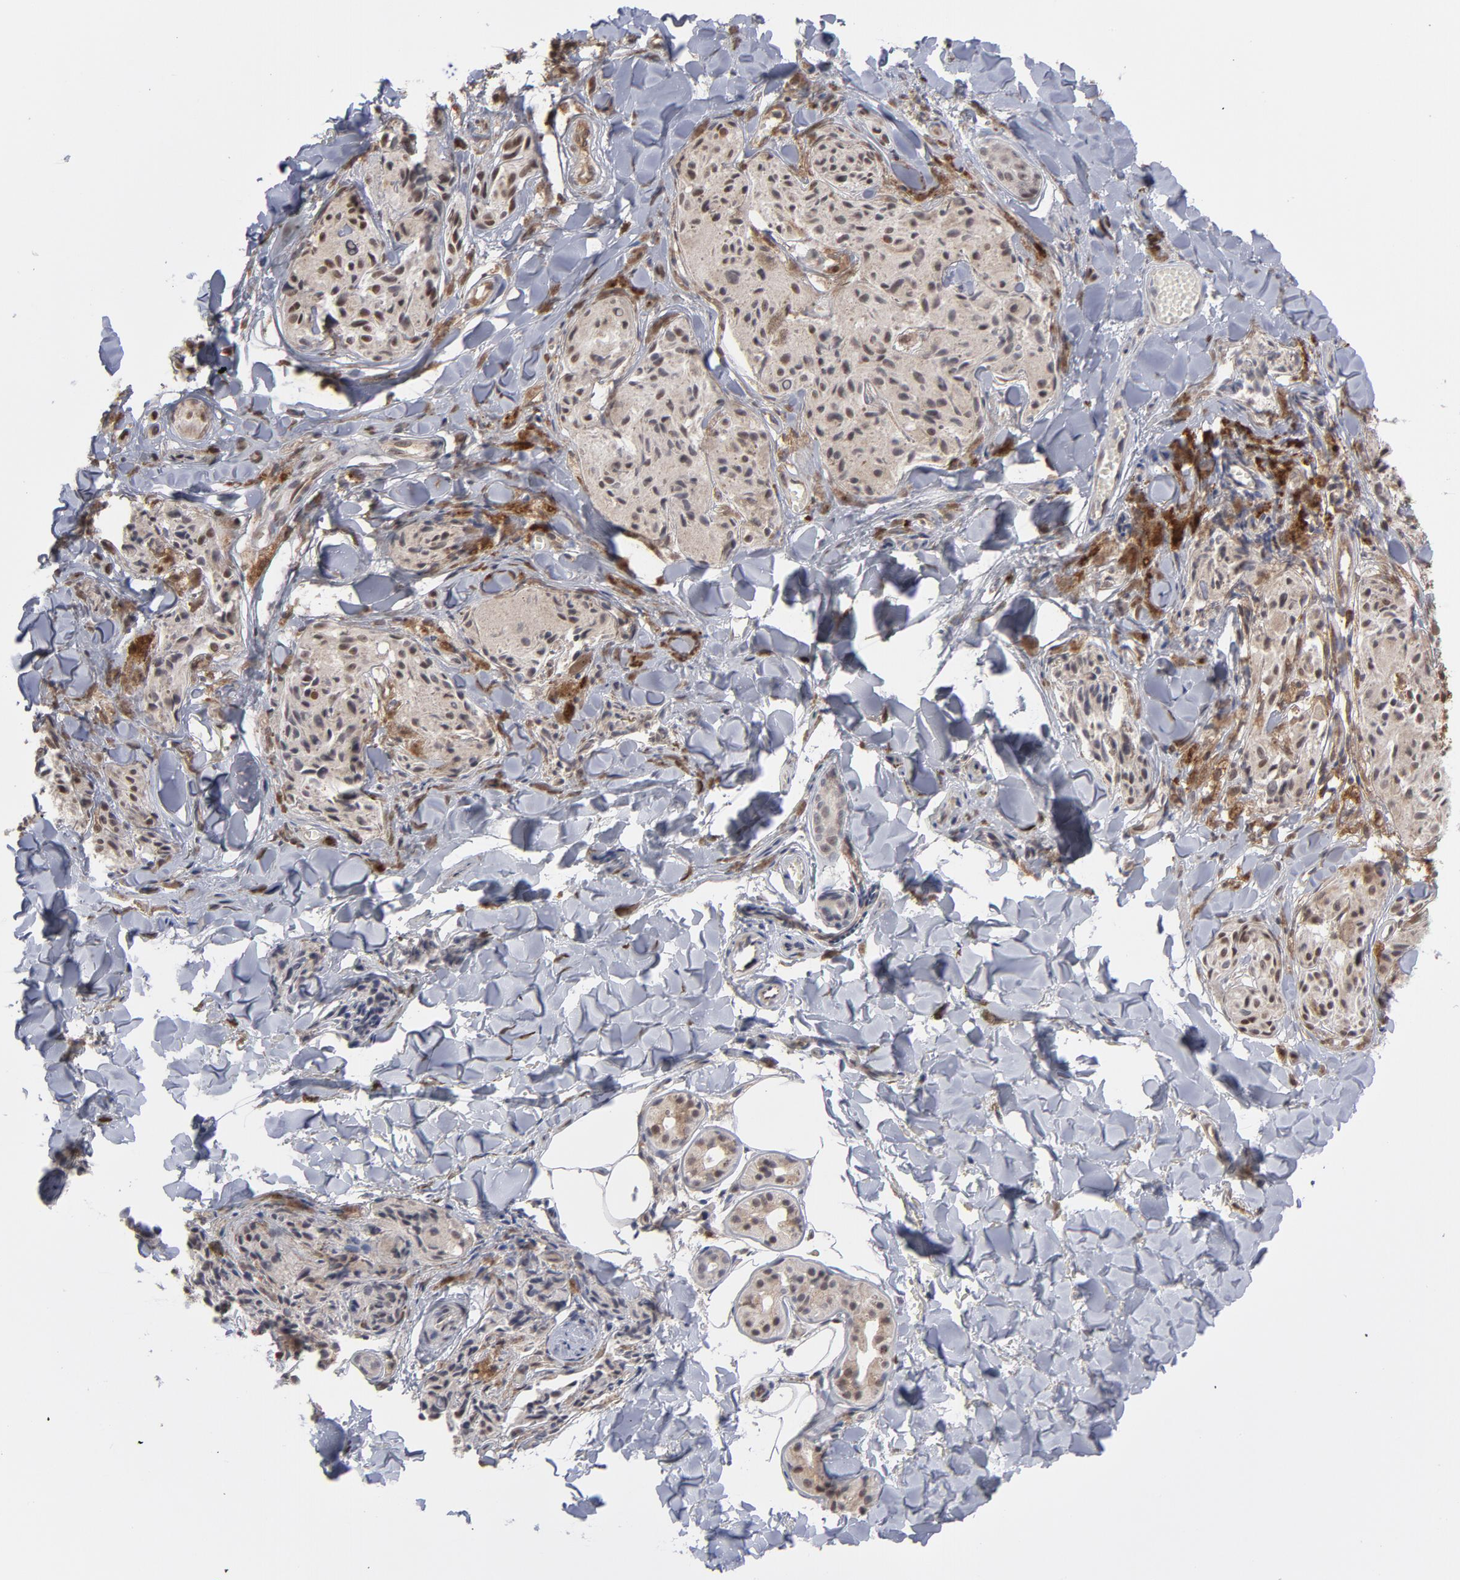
{"staining": {"intensity": "negative", "quantity": "none", "location": "none"}, "tissue": "melanoma", "cell_type": "Tumor cells", "image_type": "cancer", "snomed": [{"axis": "morphology", "description": "Malignant melanoma, Metastatic site"}, {"axis": "topography", "description": "Skin"}], "caption": "Immunohistochemistry of melanoma shows no positivity in tumor cells. Nuclei are stained in blue.", "gene": "OAS1", "patient": {"sex": "female", "age": 66}}